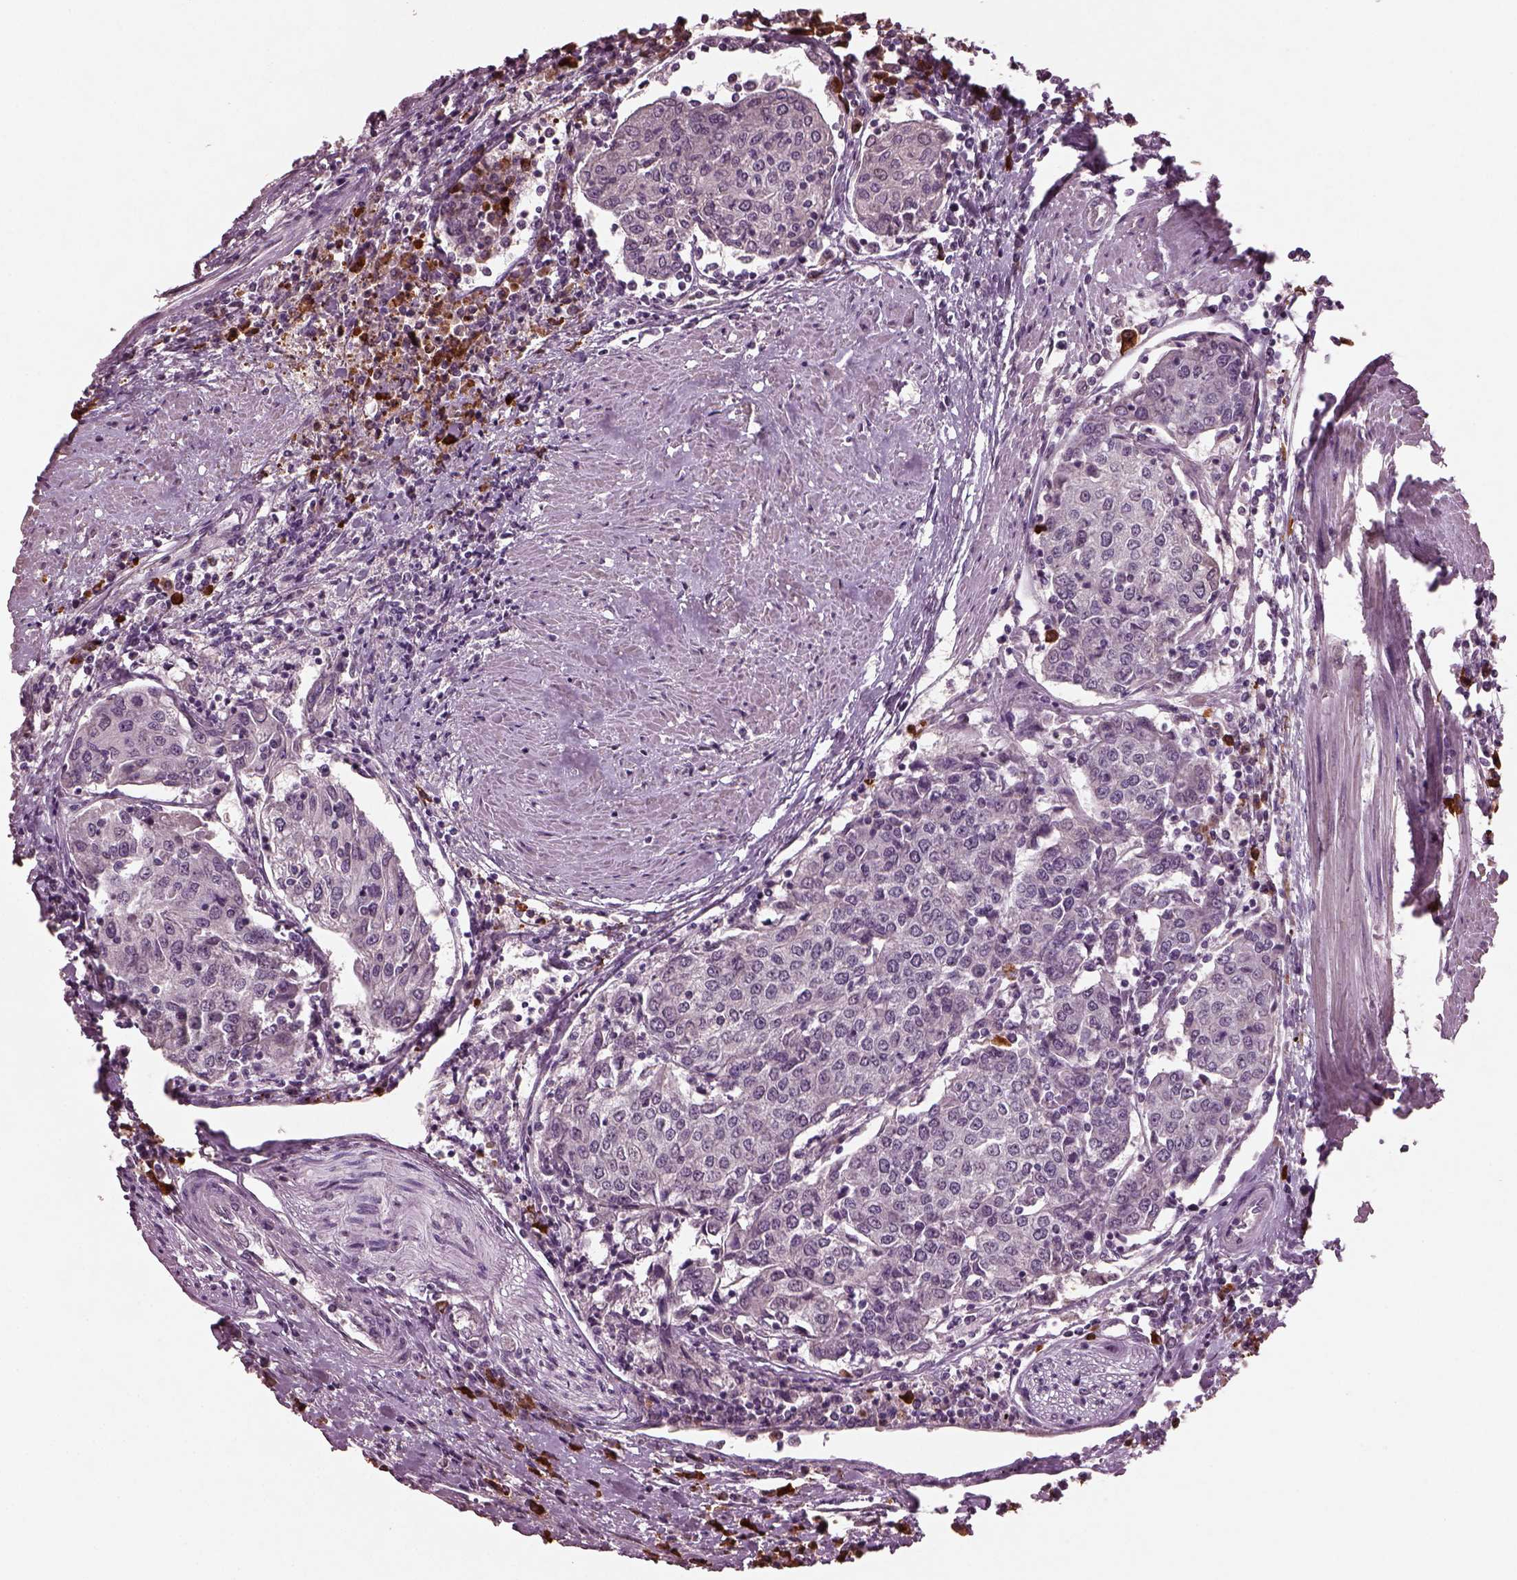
{"staining": {"intensity": "negative", "quantity": "none", "location": "none"}, "tissue": "urothelial cancer", "cell_type": "Tumor cells", "image_type": "cancer", "snomed": [{"axis": "morphology", "description": "Urothelial carcinoma, High grade"}, {"axis": "topography", "description": "Urinary bladder"}], "caption": "Tumor cells show no significant protein expression in urothelial cancer.", "gene": "IL18RAP", "patient": {"sex": "female", "age": 85}}